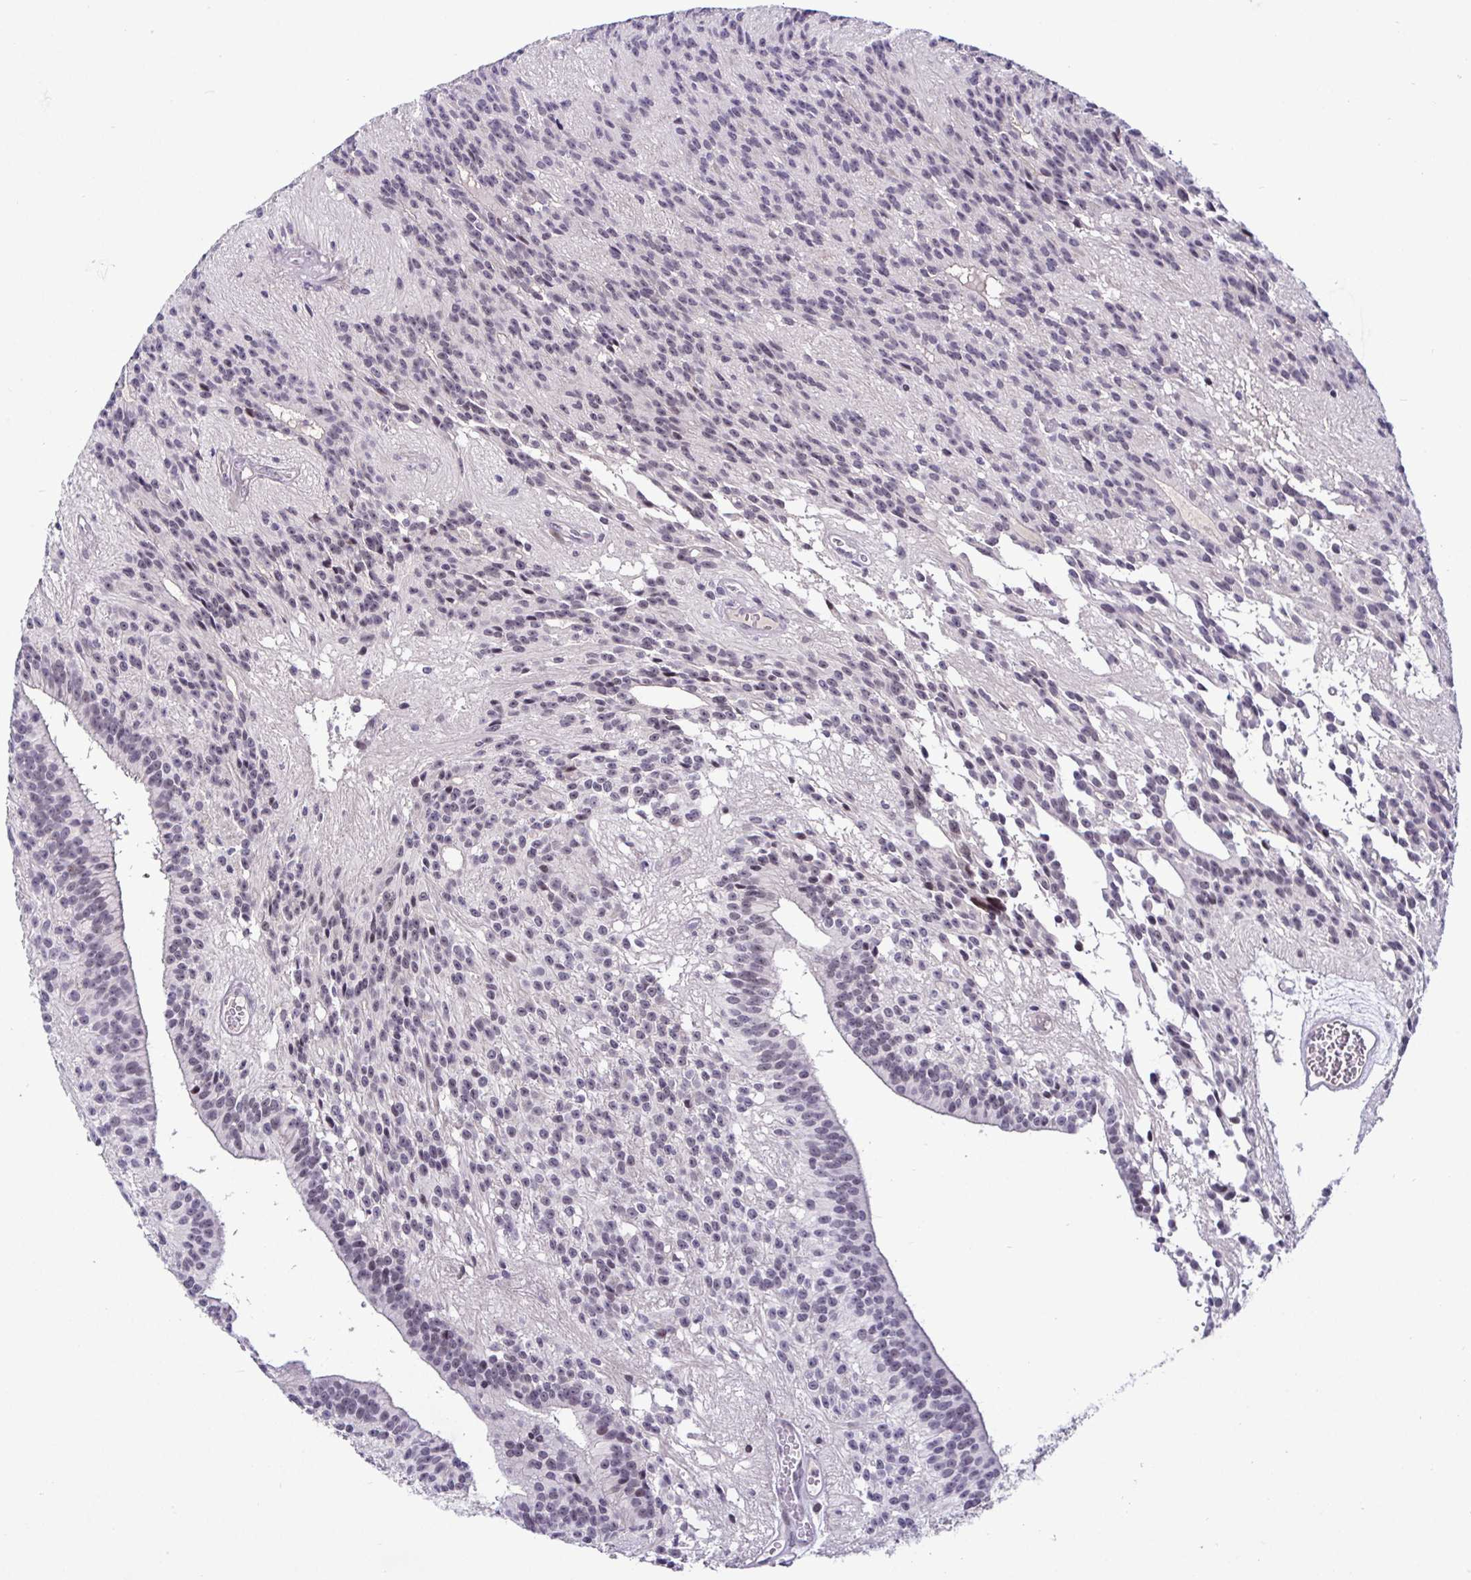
{"staining": {"intensity": "negative", "quantity": "none", "location": "none"}, "tissue": "glioma", "cell_type": "Tumor cells", "image_type": "cancer", "snomed": [{"axis": "morphology", "description": "Glioma, malignant, Low grade"}, {"axis": "topography", "description": "Brain"}], "caption": "There is no significant expression in tumor cells of glioma.", "gene": "NUP188", "patient": {"sex": "male", "age": 31}}